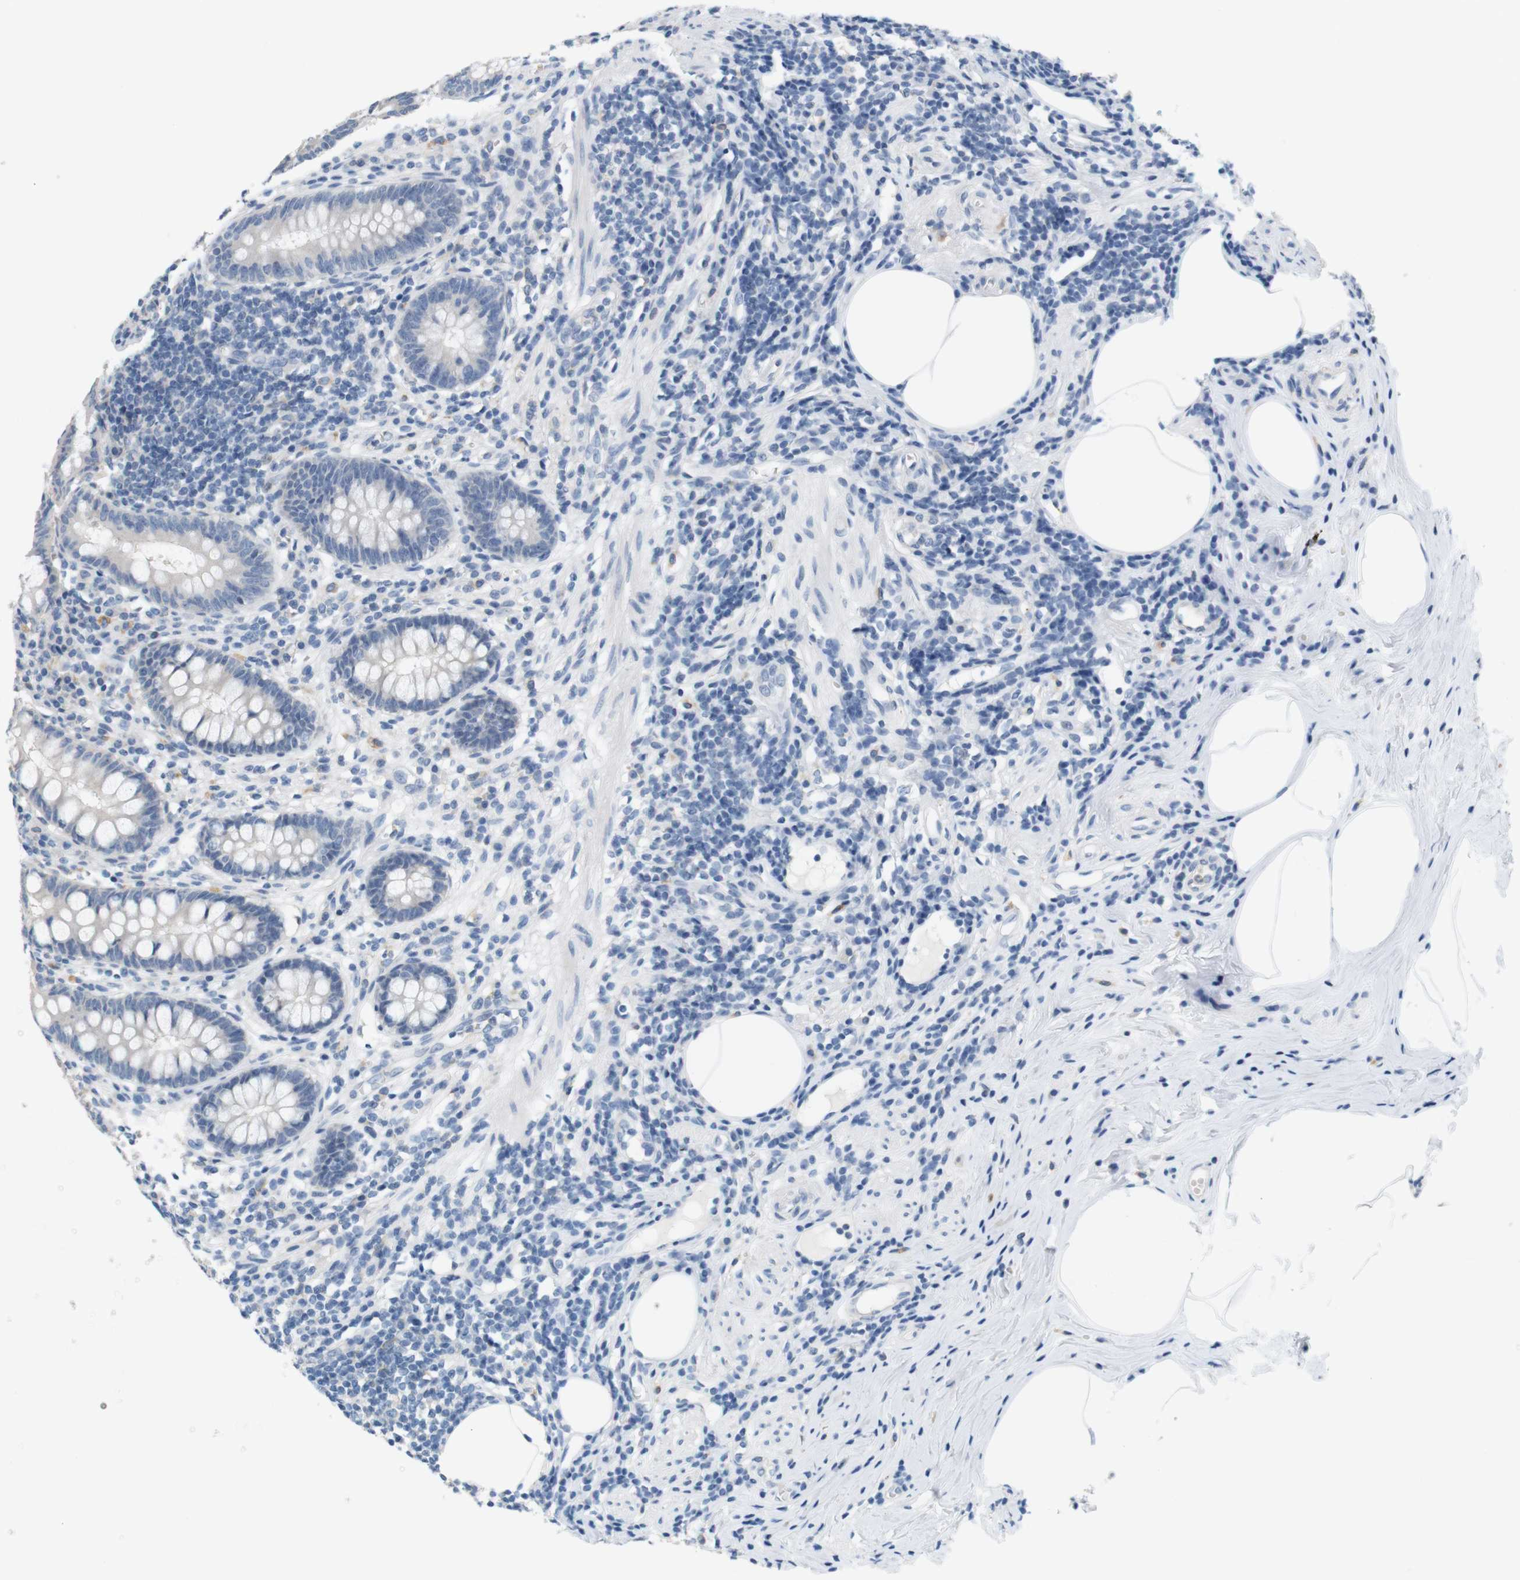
{"staining": {"intensity": "negative", "quantity": "none", "location": "none"}, "tissue": "appendix", "cell_type": "Glandular cells", "image_type": "normal", "snomed": [{"axis": "morphology", "description": "Normal tissue, NOS"}, {"axis": "topography", "description": "Appendix"}], "caption": "Immunohistochemistry photomicrograph of benign appendix: appendix stained with DAB demonstrates no significant protein positivity in glandular cells. (DAB immunohistochemistry (IHC), high magnification).", "gene": "LRRK2", "patient": {"sex": "female", "age": 50}}